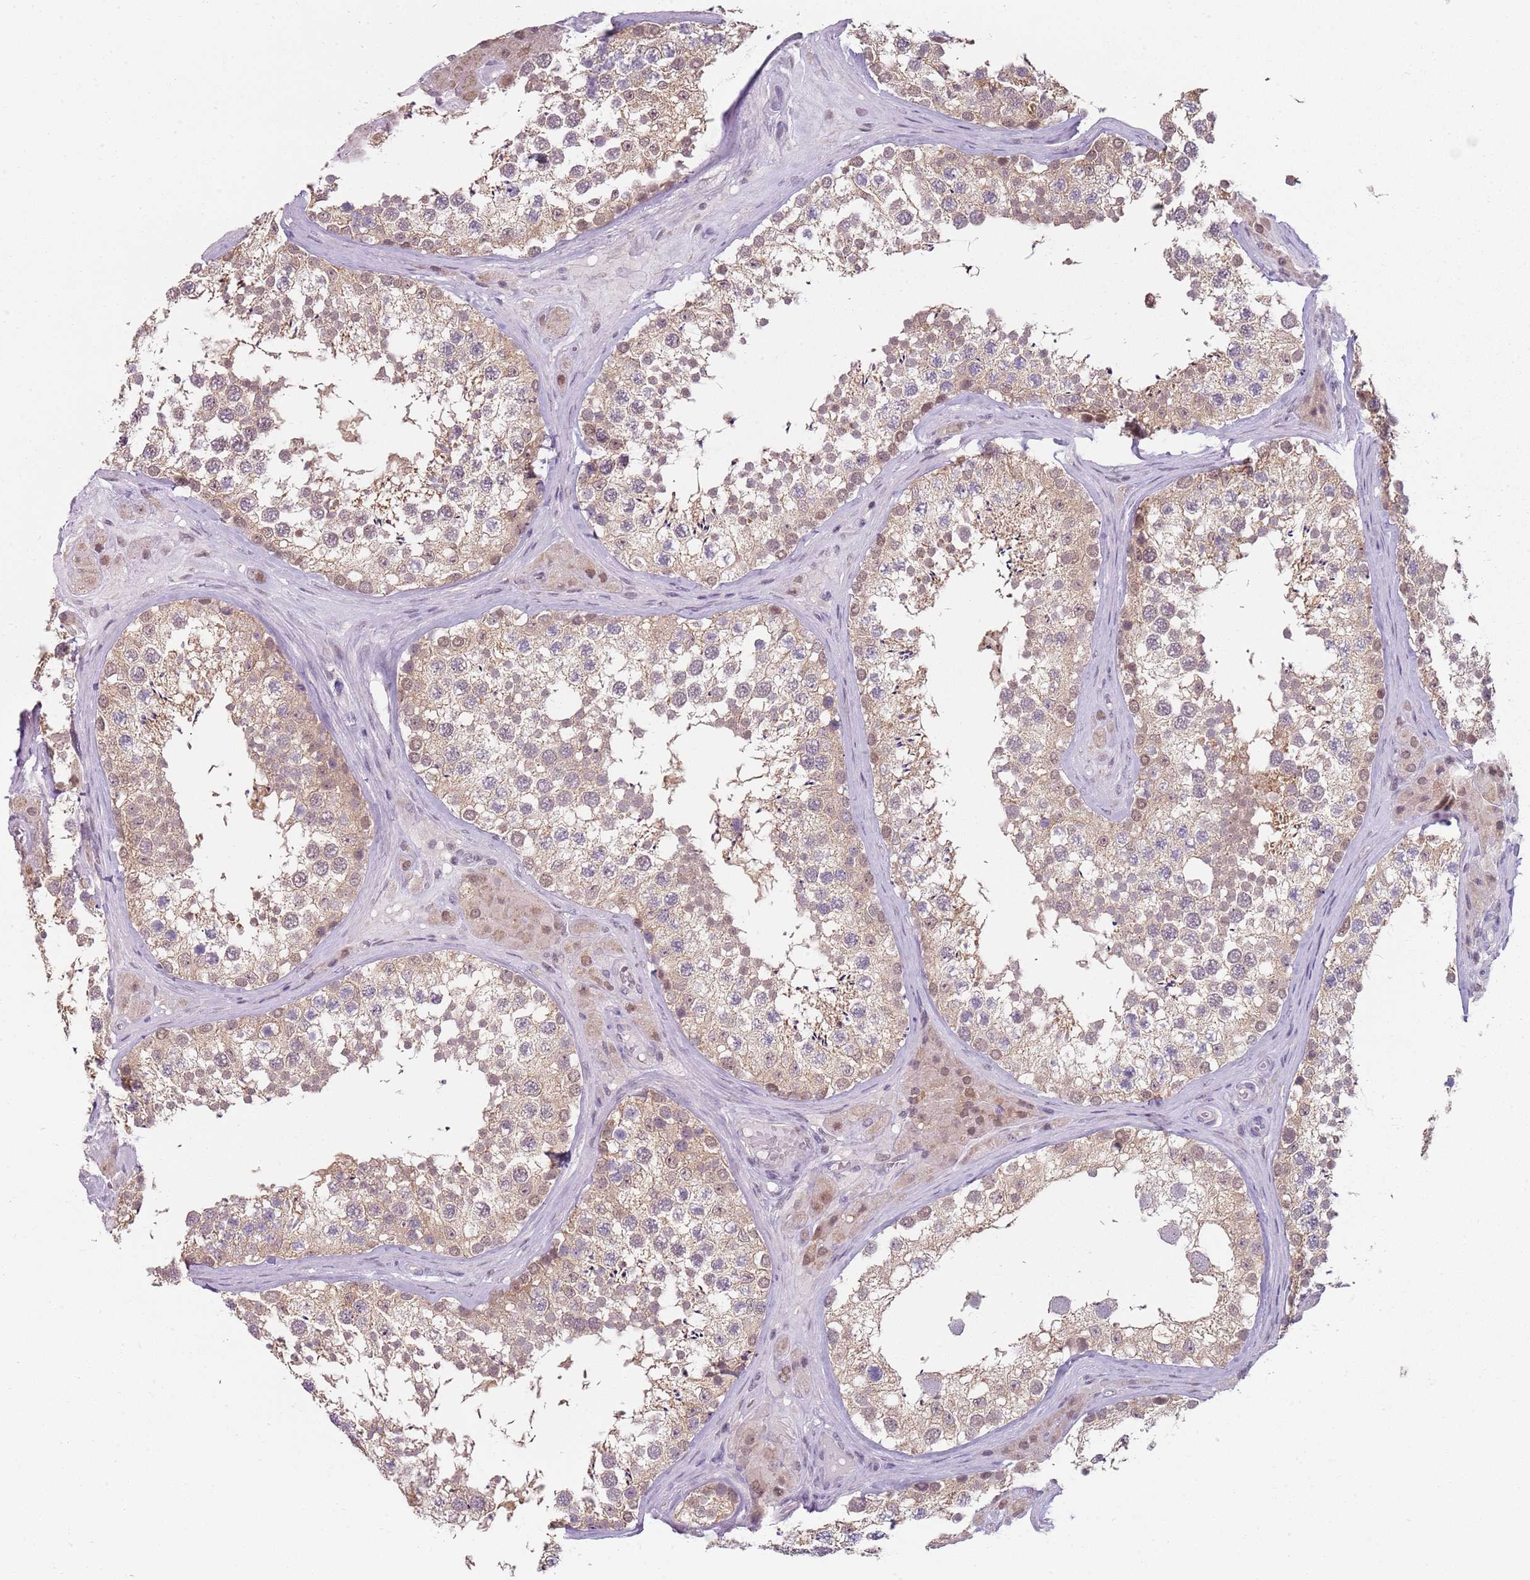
{"staining": {"intensity": "weak", "quantity": ">75%", "location": "cytoplasmic/membranous"}, "tissue": "testis", "cell_type": "Cells in seminiferous ducts", "image_type": "normal", "snomed": [{"axis": "morphology", "description": "Normal tissue, NOS"}, {"axis": "topography", "description": "Testis"}], "caption": "A brown stain shows weak cytoplasmic/membranous expression of a protein in cells in seminiferous ducts of normal human testis.", "gene": "SMARCAL1", "patient": {"sex": "male", "age": 46}}